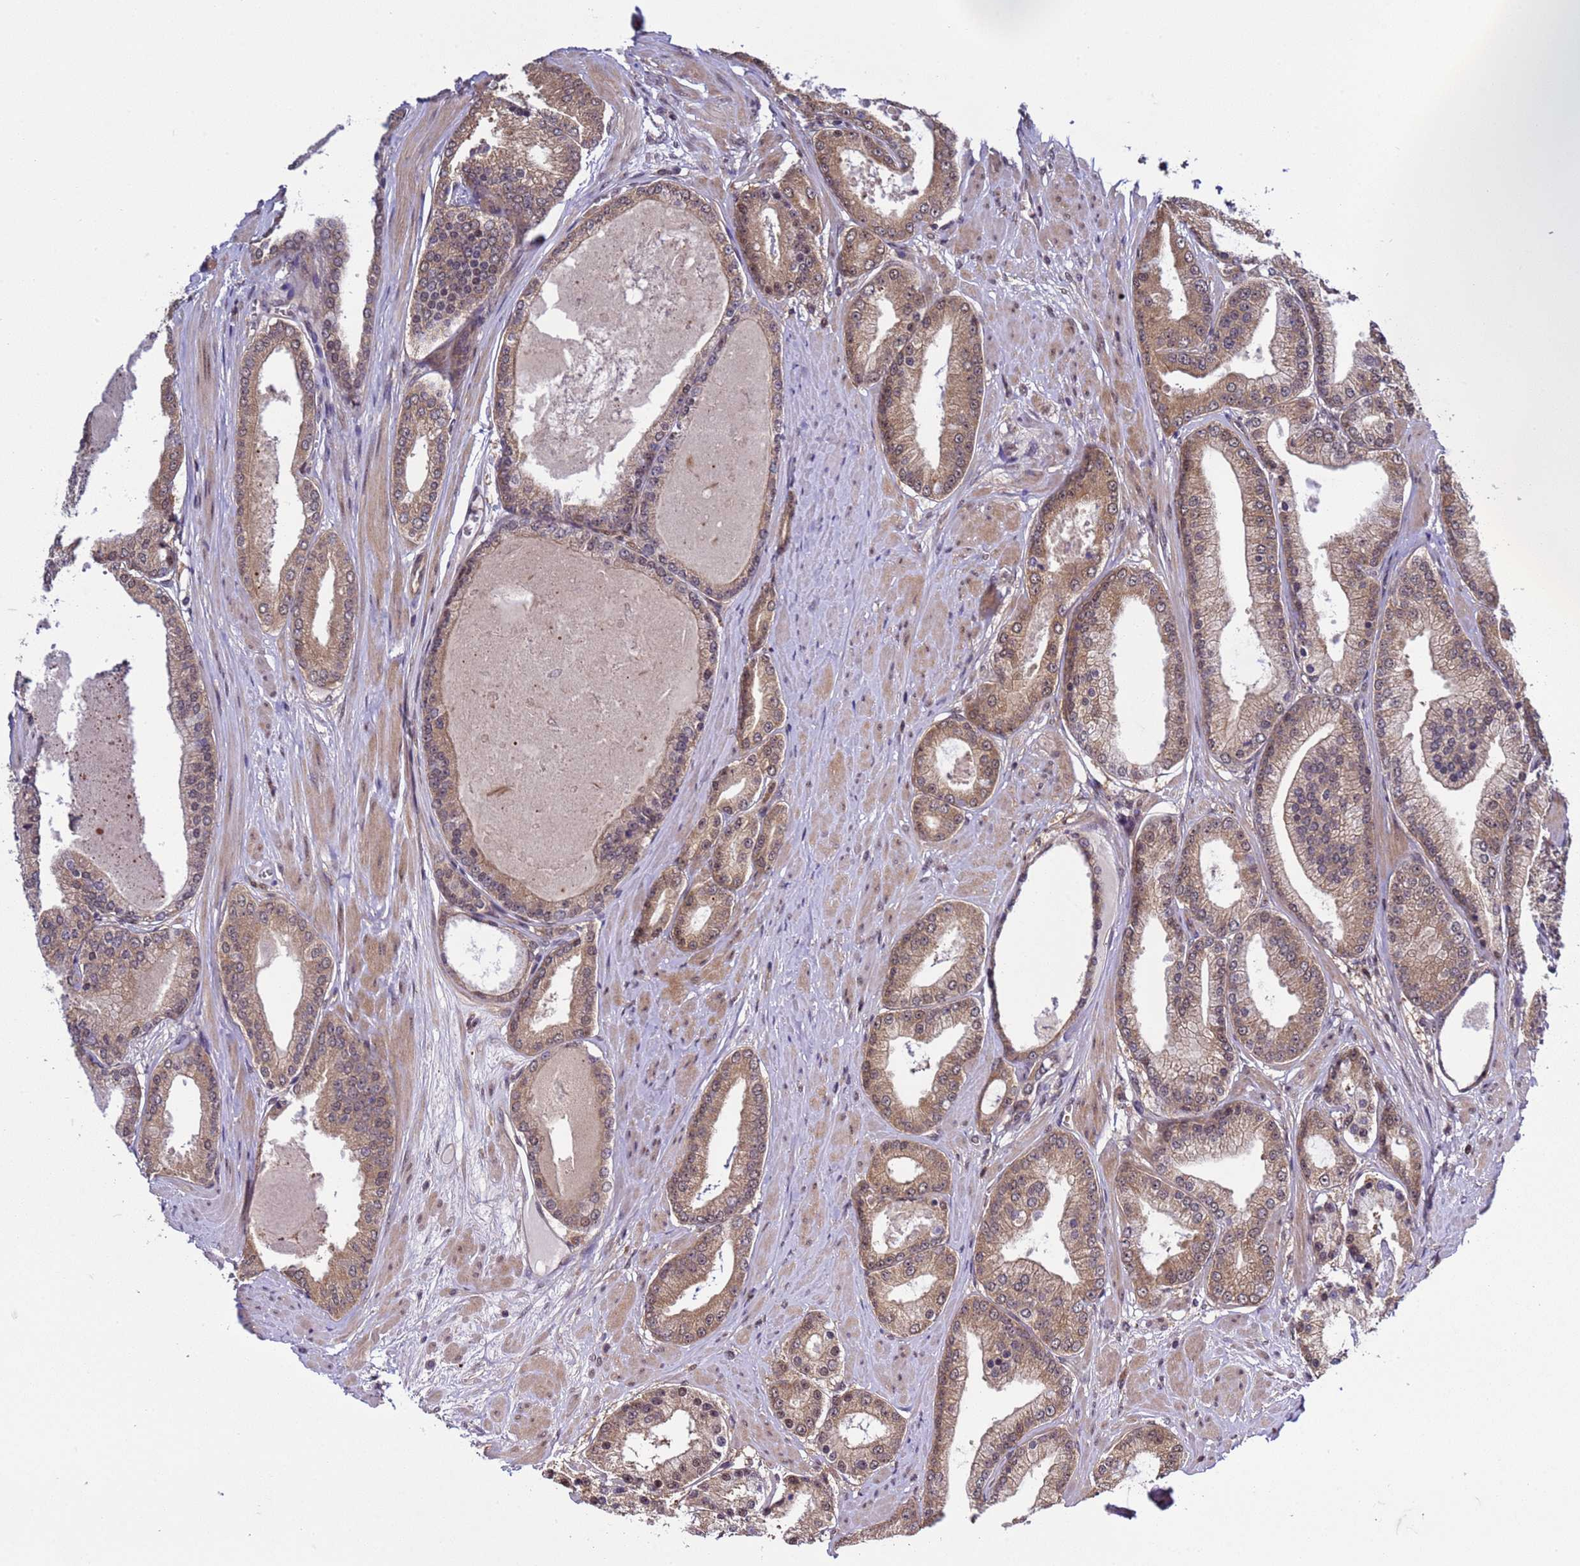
{"staining": {"intensity": "moderate", "quantity": ">75%", "location": "cytoplasmic/membranous,nuclear"}, "tissue": "prostate cancer", "cell_type": "Tumor cells", "image_type": "cancer", "snomed": [{"axis": "morphology", "description": "Adenocarcinoma, High grade"}, {"axis": "topography", "description": "Prostate"}], "caption": "Immunohistochemical staining of prostate cancer (adenocarcinoma (high-grade)) exhibits medium levels of moderate cytoplasmic/membranous and nuclear positivity in approximately >75% of tumor cells.", "gene": "GEN1", "patient": {"sex": "male", "age": 59}}